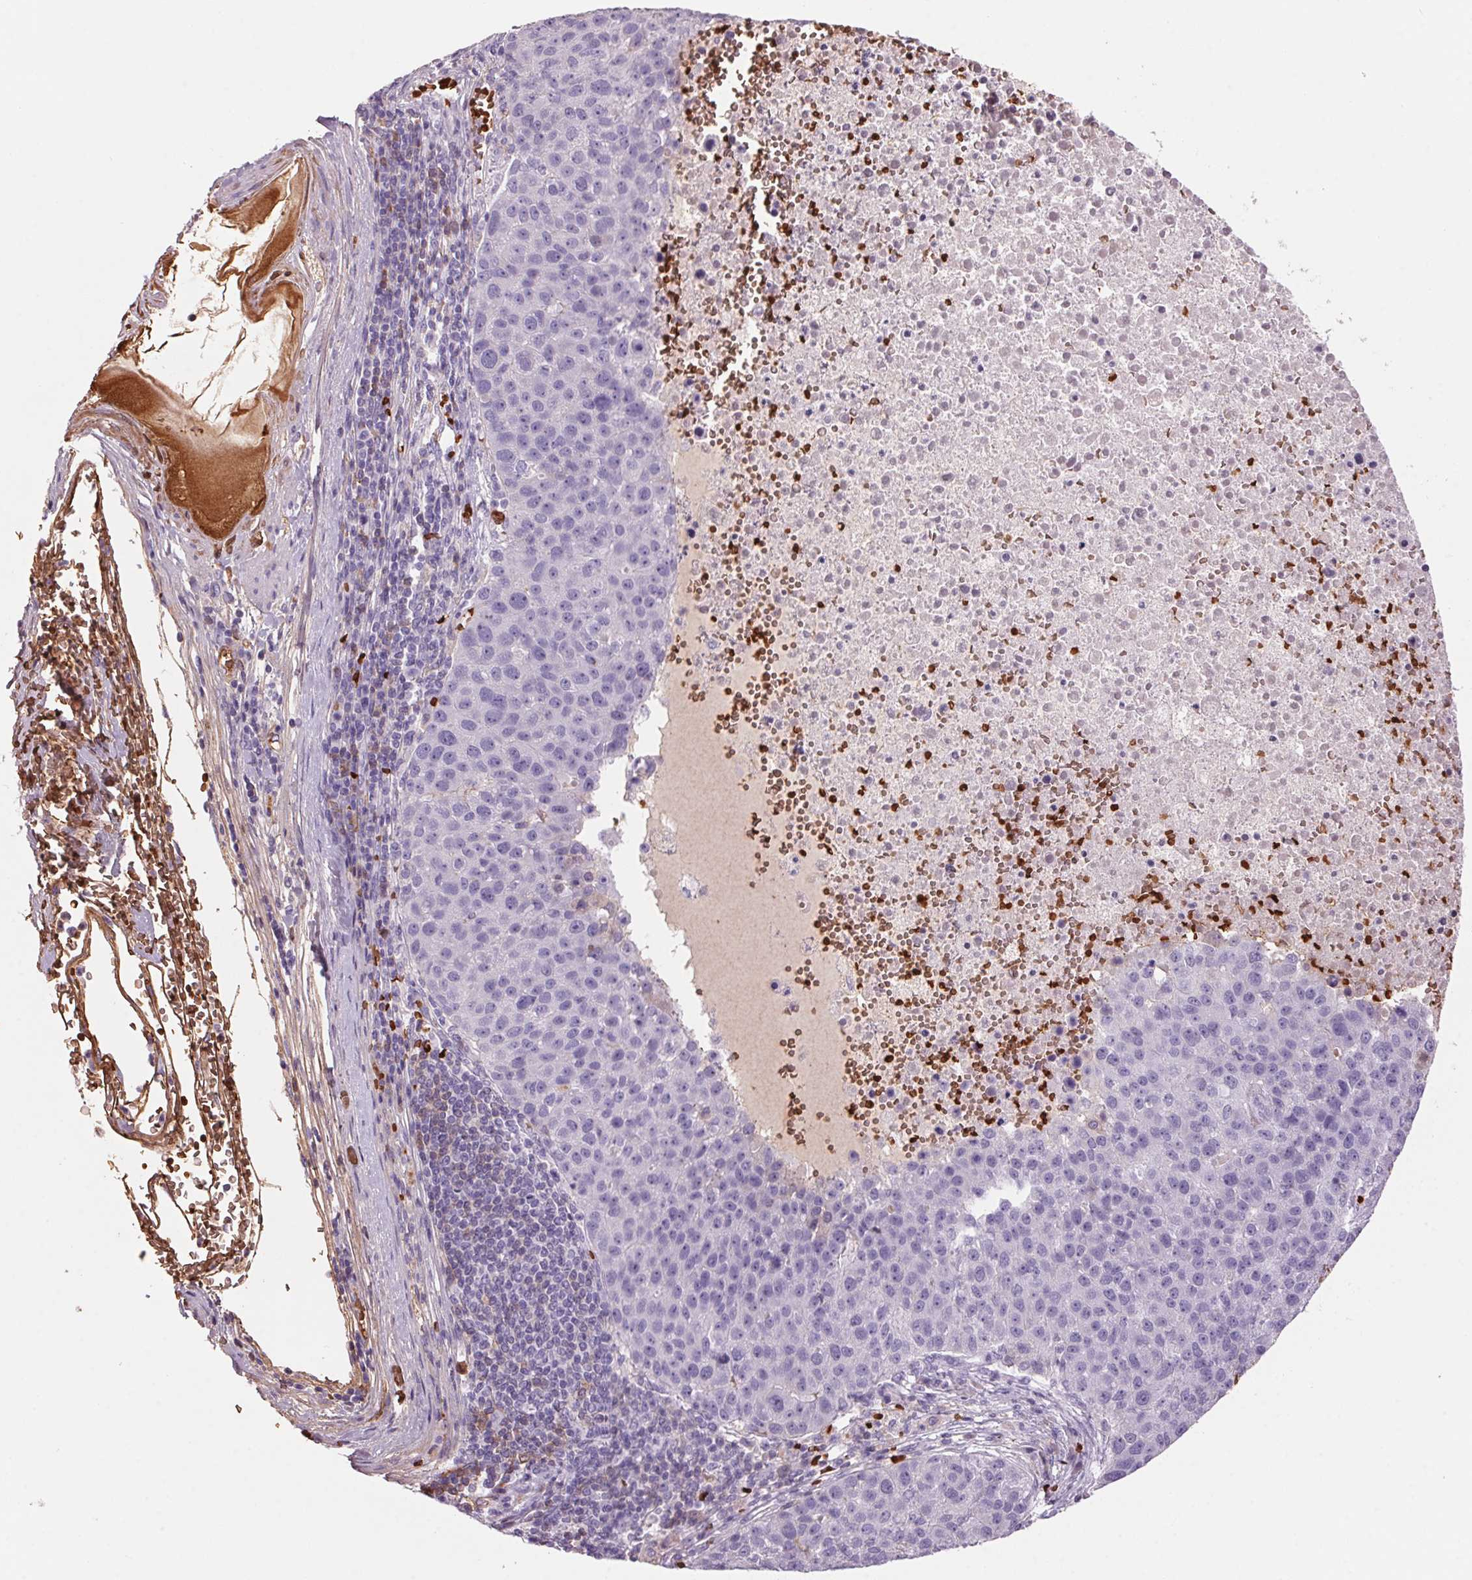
{"staining": {"intensity": "negative", "quantity": "none", "location": "none"}, "tissue": "pancreatic cancer", "cell_type": "Tumor cells", "image_type": "cancer", "snomed": [{"axis": "morphology", "description": "Adenocarcinoma, NOS"}, {"axis": "topography", "description": "Pancreas"}], "caption": "IHC photomicrograph of human pancreatic adenocarcinoma stained for a protein (brown), which shows no expression in tumor cells.", "gene": "HBQ1", "patient": {"sex": "female", "age": 61}}